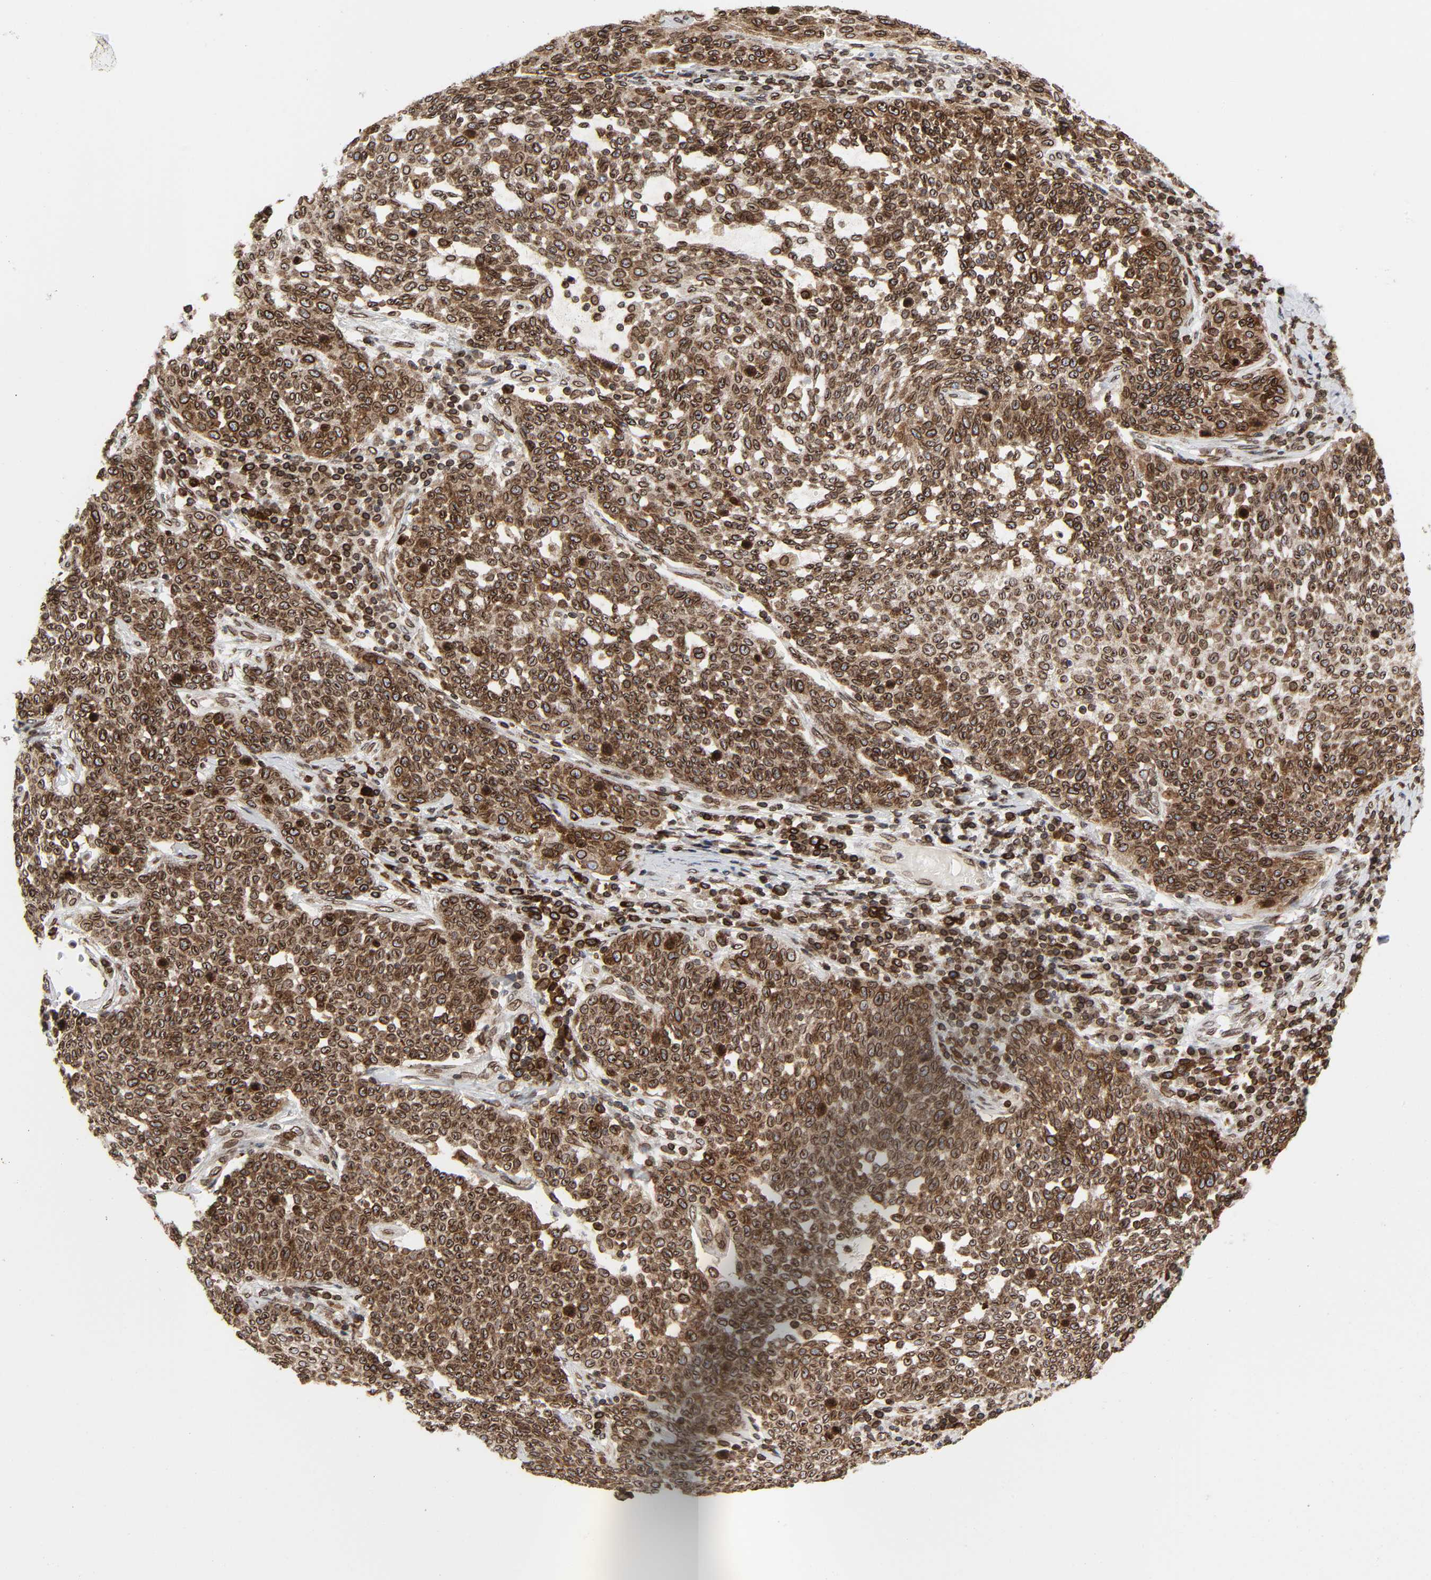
{"staining": {"intensity": "strong", "quantity": ">75%", "location": "cytoplasmic/membranous,nuclear"}, "tissue": "cervical cancer", "cell_type": "Tumor cells", "image_type": "cancer", "snomed": [{"axis": "morphology", "description": "Squamous cell carcinoma, NOS"}, {"axis": "topography", "description": "Cervix"}], "caption": "Tumor cells display high levels of strong cytoplasmic/membranous and nuclear expression in about >75% of cells in human squamous cell carcinoma (cervical).", "gene": "RANGAP1", "patient": {"sex": "female", "age": 34}}